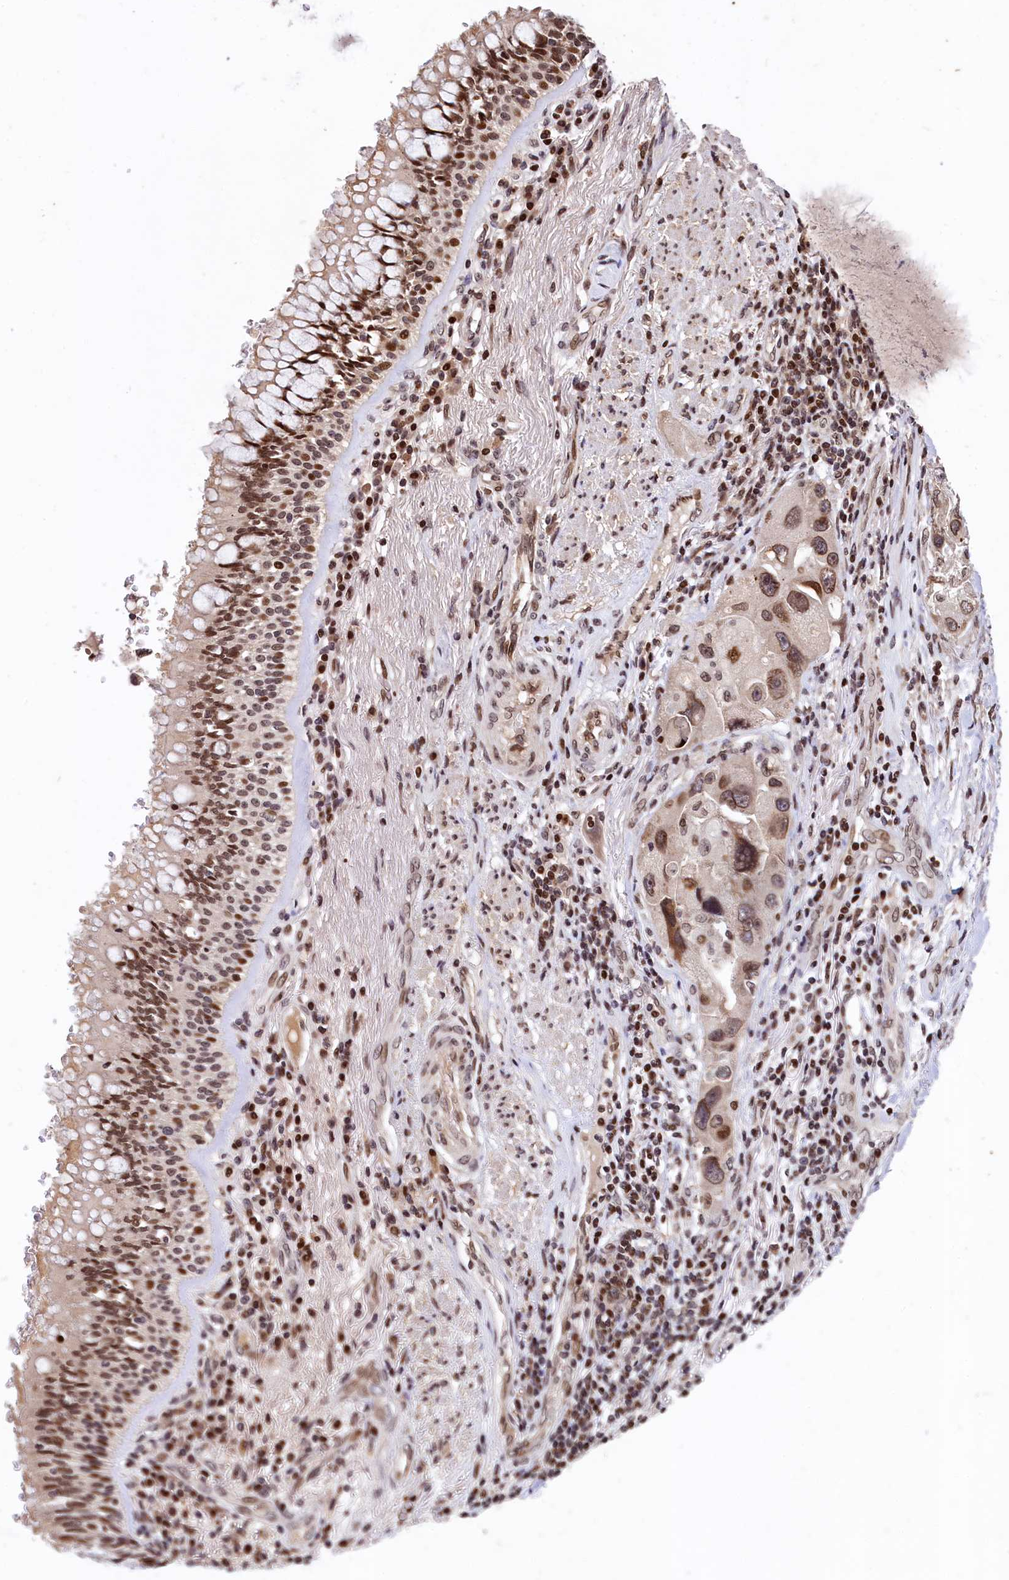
{"staining": {"intensity": "weak", "quantity": ">75%", "location": "cytoplasmic/membranous,nuclear"}, "tissue": "lung cancer", "cell_type": "Tumor cells", "image_type": "cancer", "snomed": [{"axis": "morphology", "description": "Adenocarcinoma, NOS"}, {"axis": "topography", "description": "Lung"}], "caption": "Adenocarcinoma (lung) stained with DAB IHC shows low levels of weak cytoplasmic/membranous and nuclear staining in about >75% of tumor cells.", "gene": "FAM217B", "patient": {"sex": "female", "age": 54}}